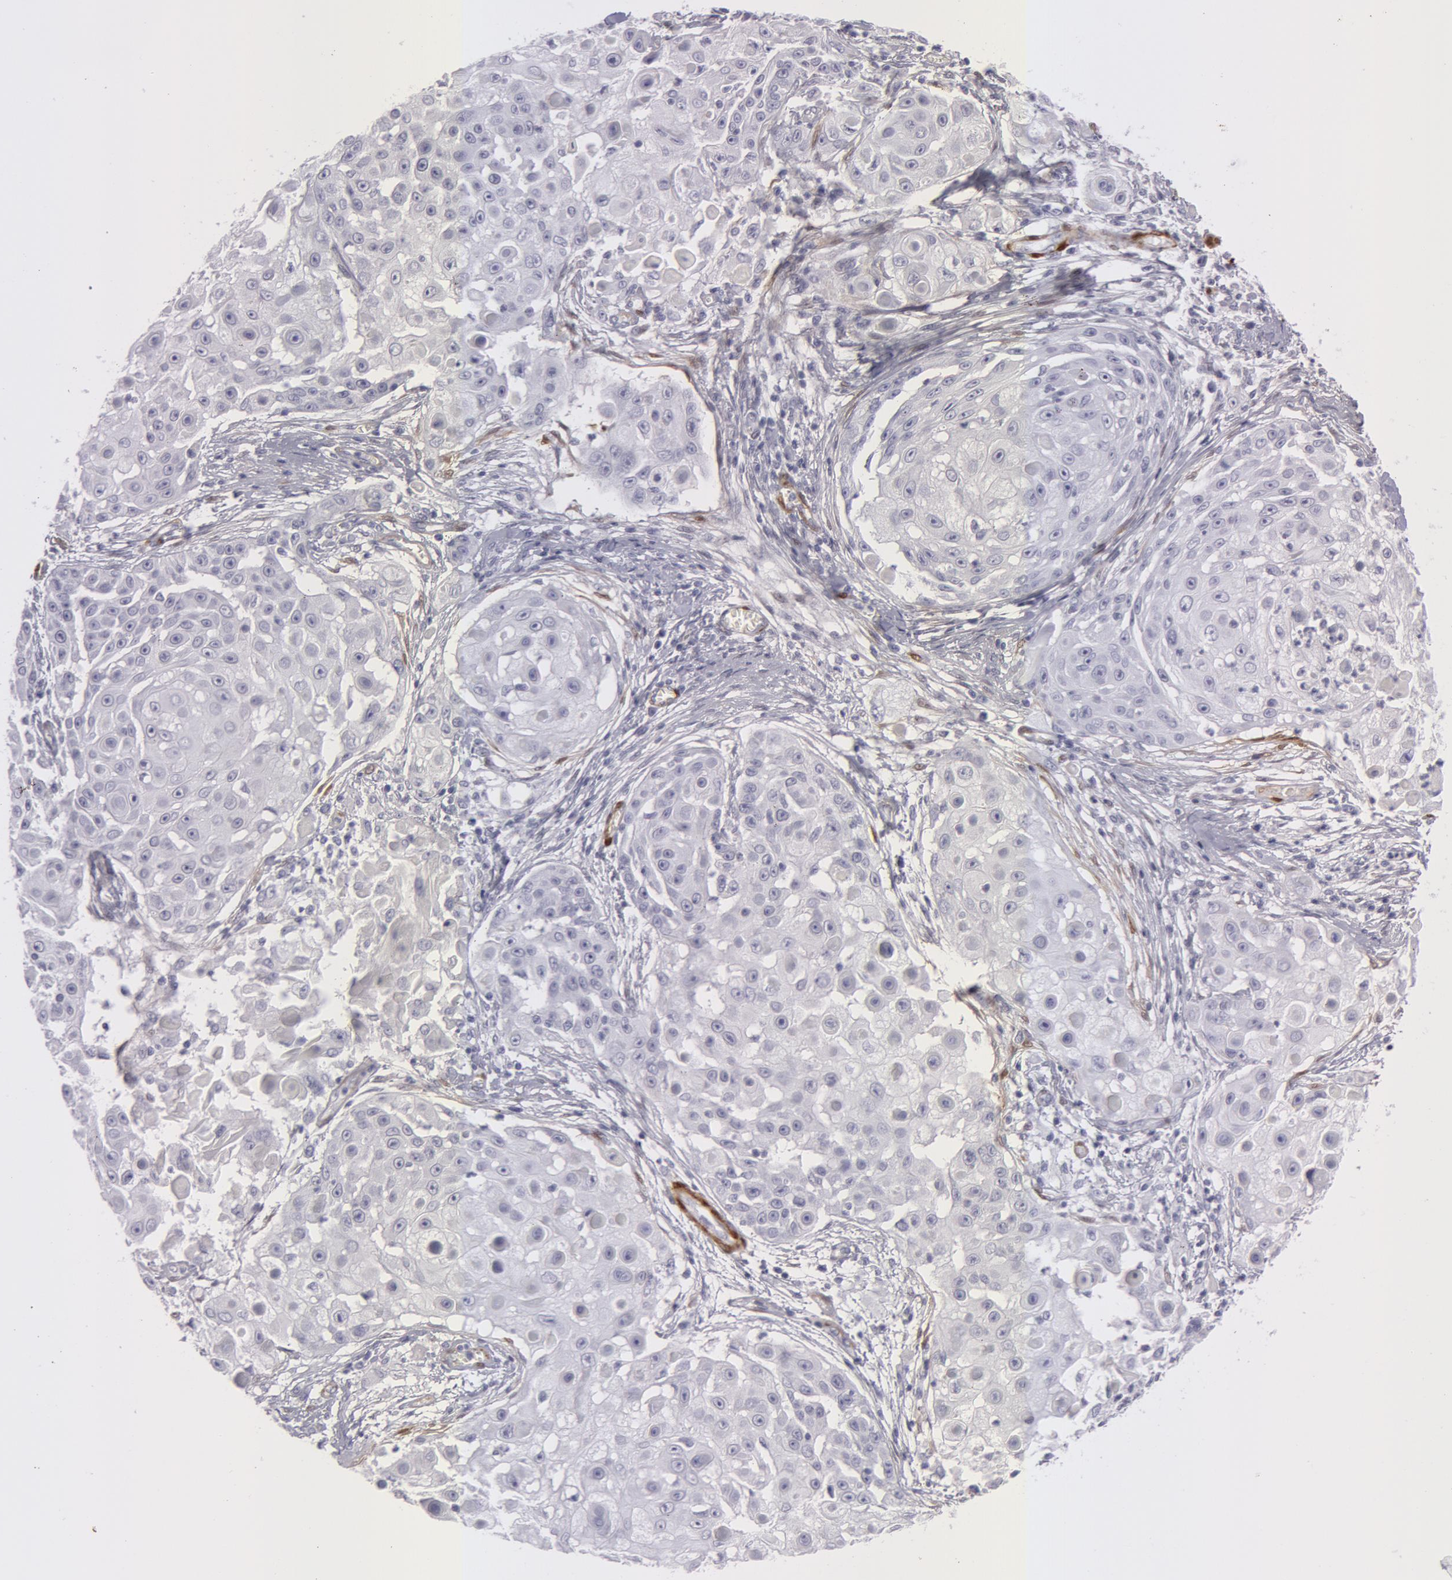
{"staining": {"intensity": "negative", "quantity": "none", "location": "none"}, "tissue": "skin cancer", "cell_type": "Tumor cells", "image_type": "cancer", "snomed": [{"axis": "morphology", "description": "Squamous cell carcinoma, NOS"}, {"axis": "topography", "description": "Skin"}], "caption": "Skin squamous cell carcinoma stained for a protein using immunohistochemistry (IHC) exhibits no staining tumor cells.", "gene": "TAGLN", "patient": {"sex": "female", "age": 57}}